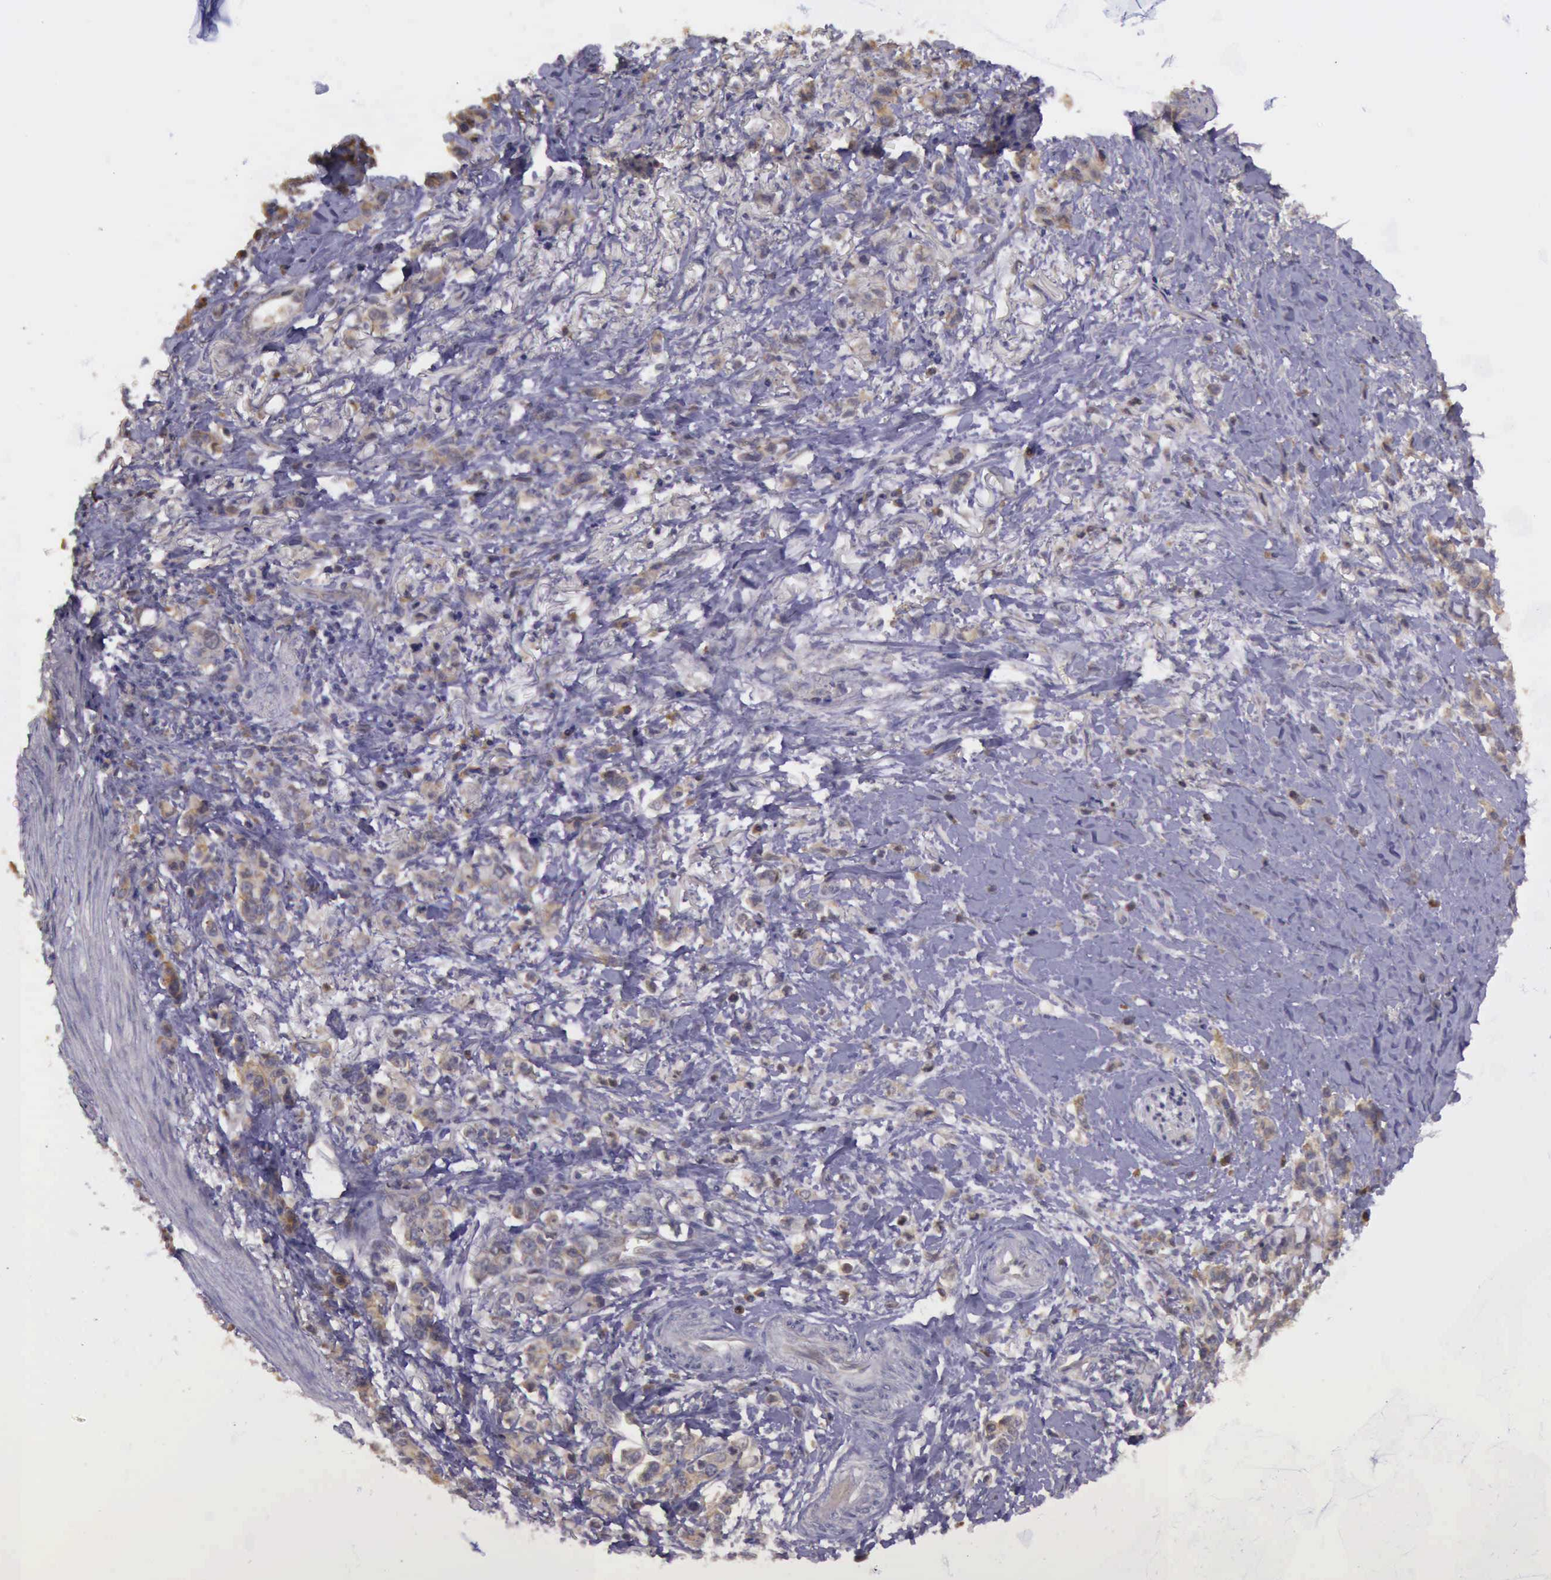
{"staining": {"intensity": "weak", "quantity": ">75%", "location": "cytoplasmic/membranous"}, "tissue": "stomach cancer", "cell_type": "Tumor cells", "image_type": "cancer", "snomed": [{"axis": "morphology", "description": "Adenocarcinoma, NOS"}, {"axis": "topography", "description": "Stomach"}], "caption": "A brown stain shows weak cytoplasmic/membranous positivity of a protein in stomach cancer (adenocarcinoma) tumor cells. (Stains: DAB (3,3'-diaminobenzidine) in brown, nuclei in blue, Microscopy: brightfield microscopy at high magnification).", "gene": "EIF5", "patient": {"sex": "male", "age": 78}}